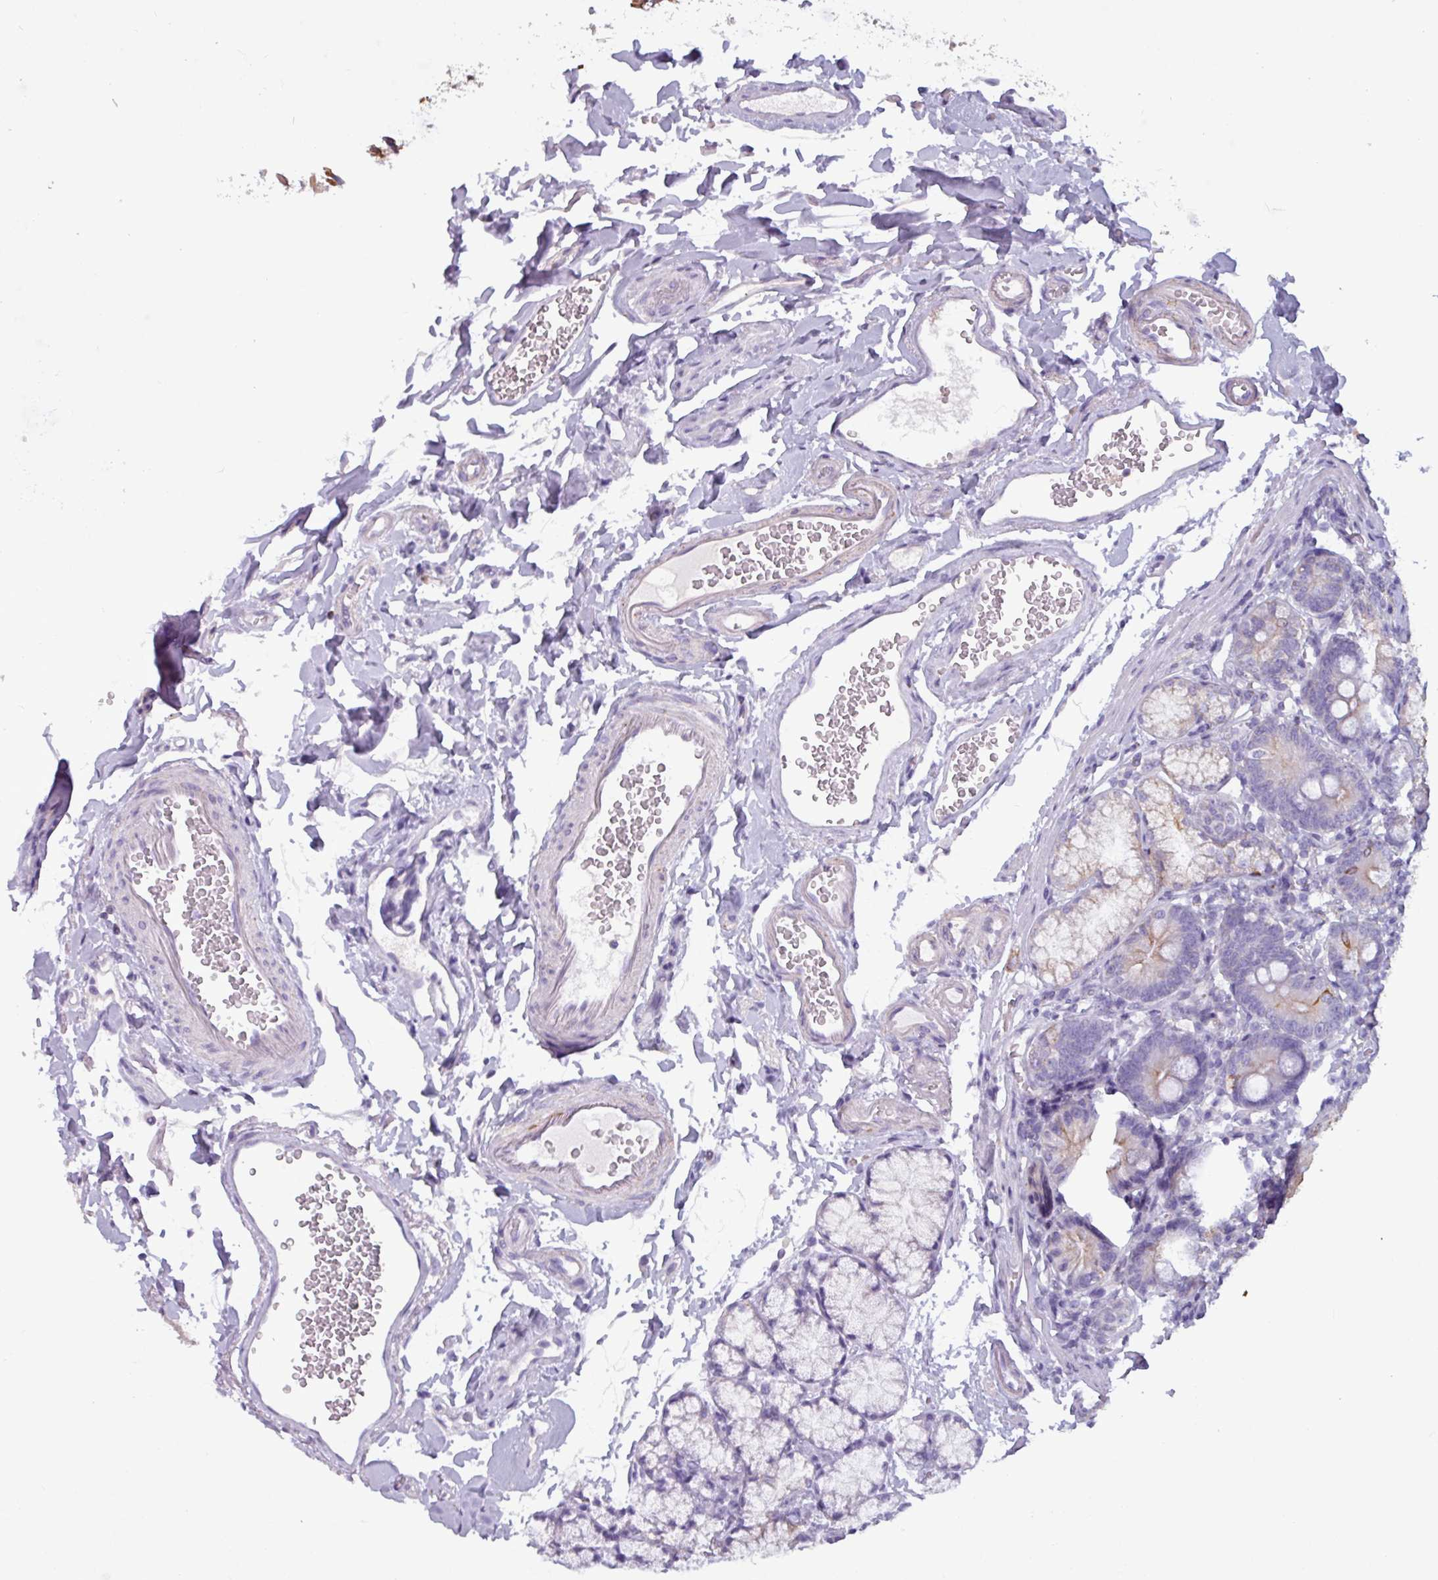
{"staining": {"intensity": "strong", "quantity": "25%-75%", "location": "cytoplasmic/membranous"}, "tissue": "duodenum", "cell_type": "Glandular cells", "image_type": "normal", "snomed": [{"axis": "morphology", "description": "Normal tissue, NOS"}, {"axis": "topography", "description": "Duodenum"}], "caption": "DAB (3,3'-diaminobenzidine) immunohistochemical staining of unremarkable human duodenum exhibits strong cytoplasmic/membranous protein staining in approximately 25%-75% of glandular cells. (IHC, brightfield microscopy, high magnification).", "gene": "CAMK1", "patient": {"sex": "female", "age": 67}}